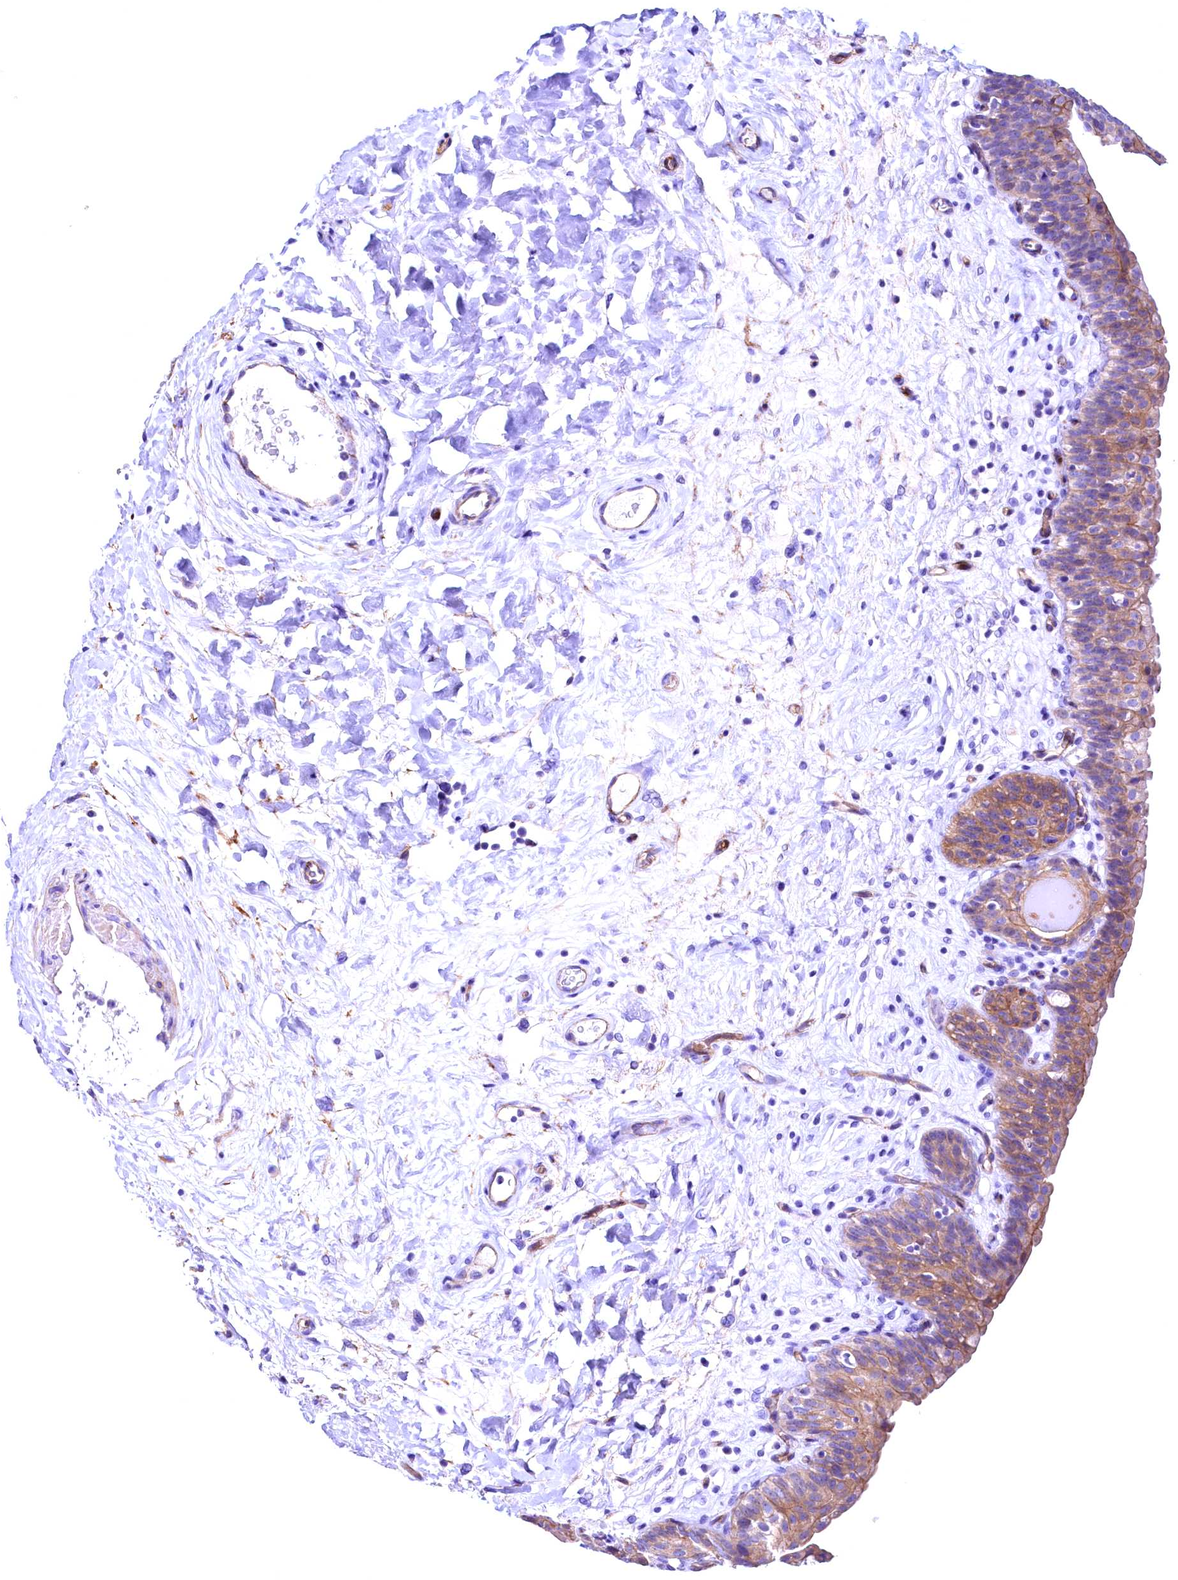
{"staining": {"intensity": "moderate", "quantity": "25%-75%", "location": "cytoplasmic/membranous"}, "tissue": "urinary bladder", "cell_type": "Urothelial cells", "image_type": "normal", "snomed": [{"axis": "morphology", "description": "Normal tissue, NOS"}, {"axis": "topography", "description": "Urinary bladder"}], "caption": "The image exhibits immunohistochemical staining of normal urinary bladder. There is moderate cytoplasmic/membranous positivity is present in approximately 25%-75% of urothelial cells.", "gene": "SLF1", "patient": {"sex": "male", "age": 83}}